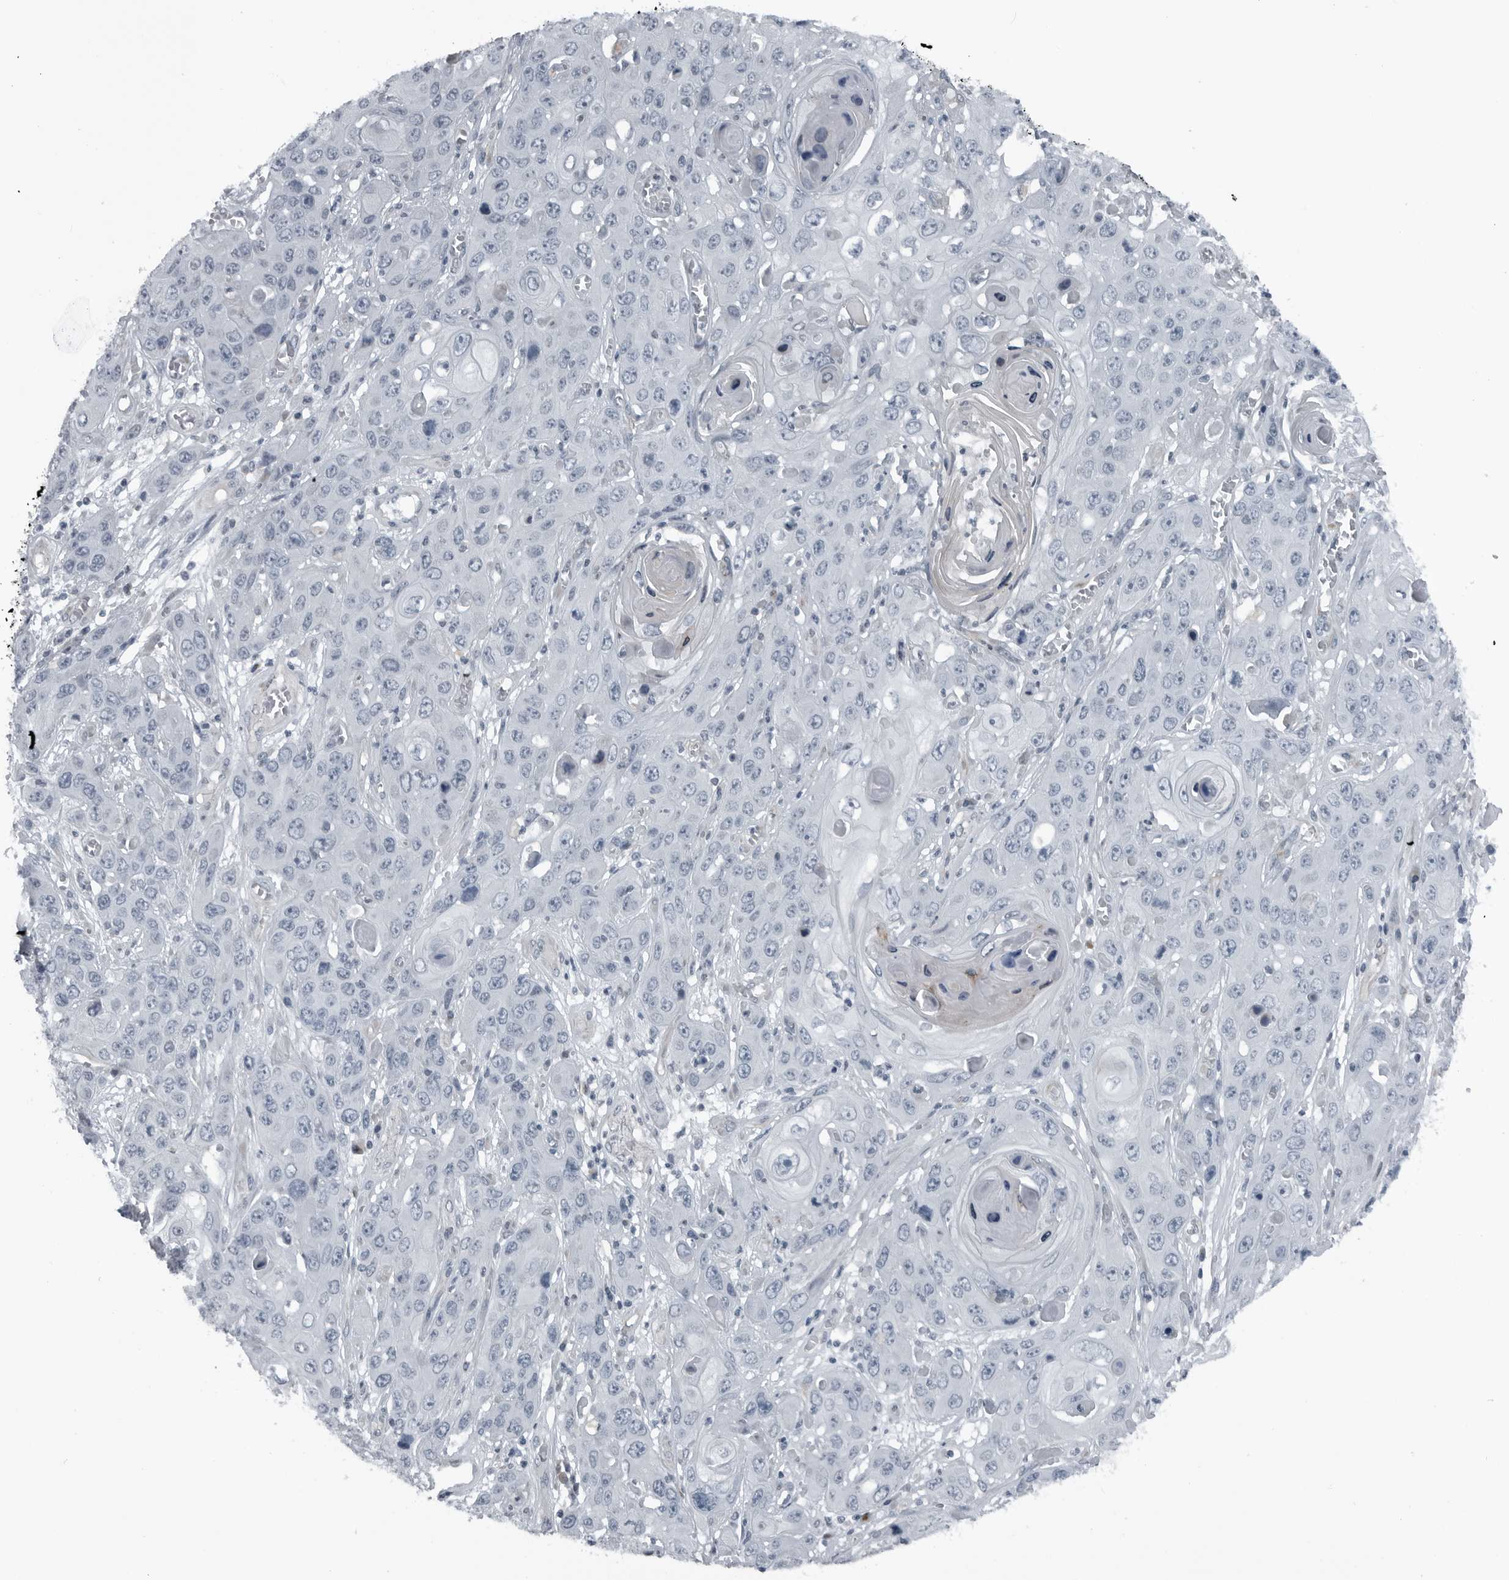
{"staining": {"intensity": "negative", "quantity": "none", "location": "none"}, "tissue": "skin cancer", "cell_type": "Tumor cells", "image_type": "cancer", "snomed": [{"axis": "morphology", "description": "Squamous cell carcinoma, NOS"}, {"axis": "topography", "description": "Skin"}], "caption": "IHC histopathology image of neoplastic tissue: human skin cancer (squamous cell carcinoma) stained with DAB reveals no significant protein positivity in tumor cells.", "gene": "GAK", "patient": {"sex": "male", "age": 55}}